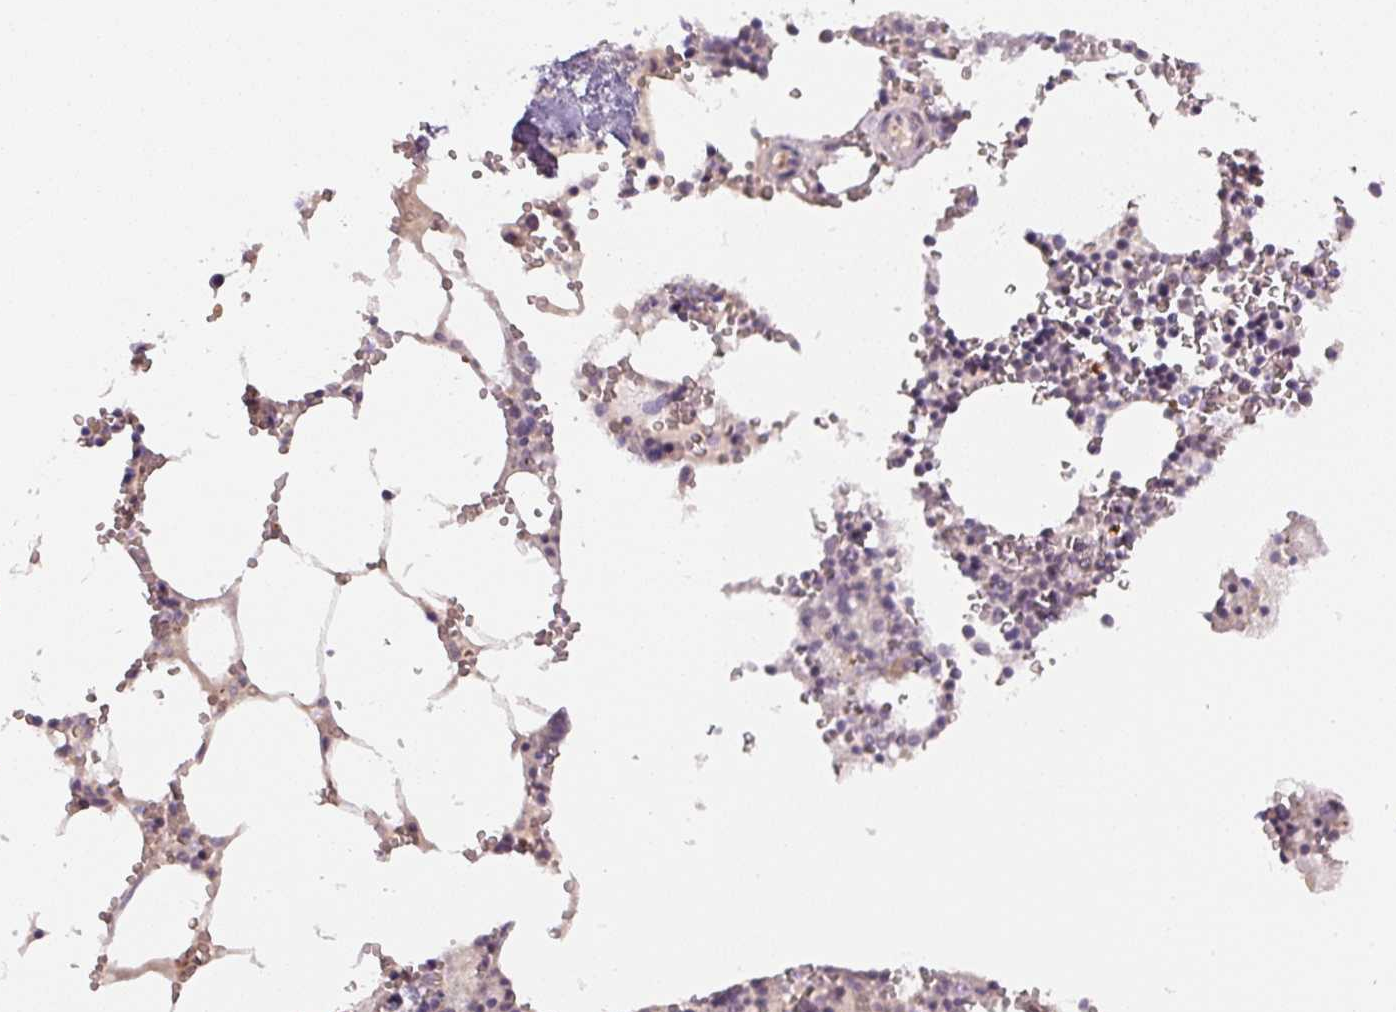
{"staining": {"intensity": "negative", "quantity": "none", "location": "none"}, "tissue": "bone marrow", "cell_type": "Hematopoietic cells", "image_type": "normal", "snomed": [{"axis": "morphology", "description": "Normal tissue, NOS"}, {"axis": "topography", "description": "Bone marrow"}], "caption": "IHC of unremarkable human bone marrow demonstrates no expression in hematopoietic cells.", "gene": "YIF1B", "patient": {"sex": "male", "age": 54}}